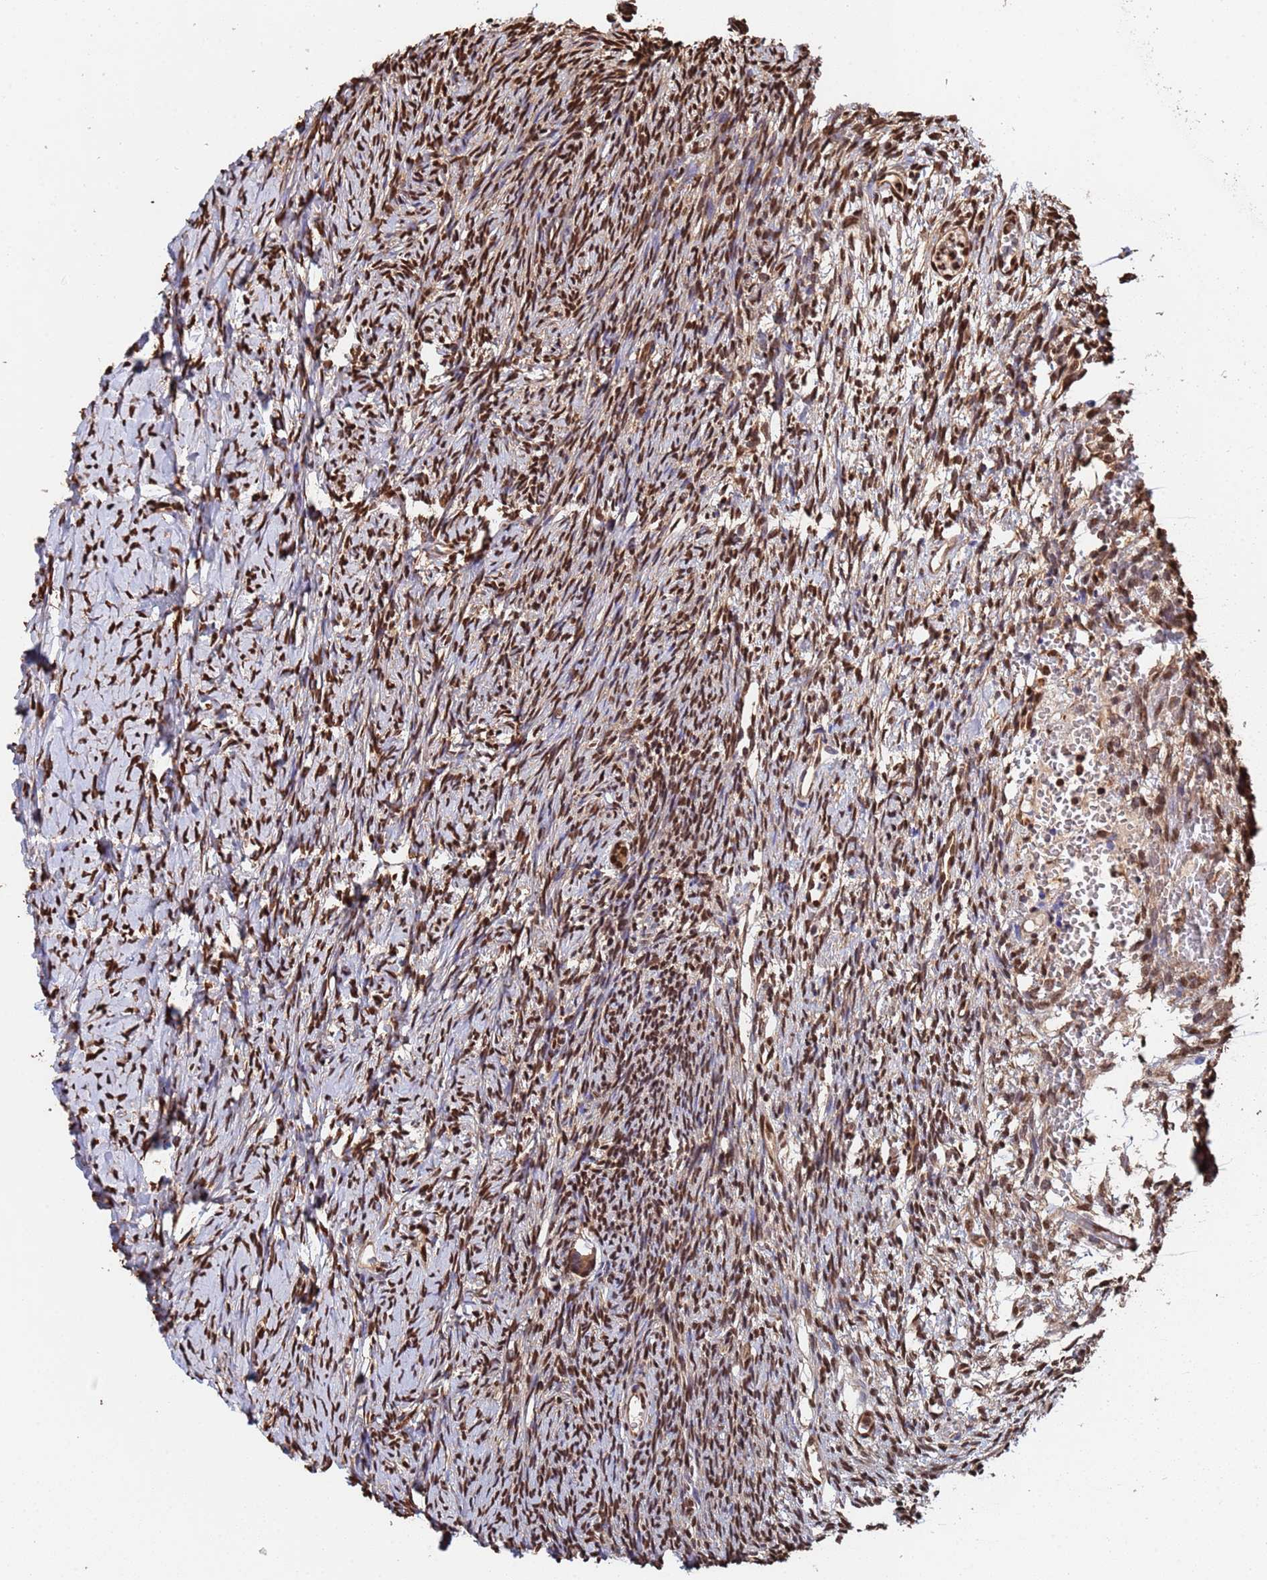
{"staining": {"intensity": "moderate", "quantity": ">75%", "location": "nuclear"}, "tissue": "ovary", "cell_type": "Follicle cells", "image_type": "normal", "snomed": [{"axis": "morphology", "description": "Normal tissue, NOS"}, {"axis": "topography", "description": "Ovary"}], "caption": "IHC micrograph of unremarkable human ovary stained for a protein (brown), which reveals medium levels of moderate nuclear positivity in about >75% of follicle cells.", "gene": "SUMO2", "patient": {"sex": "female", "age": 39}}